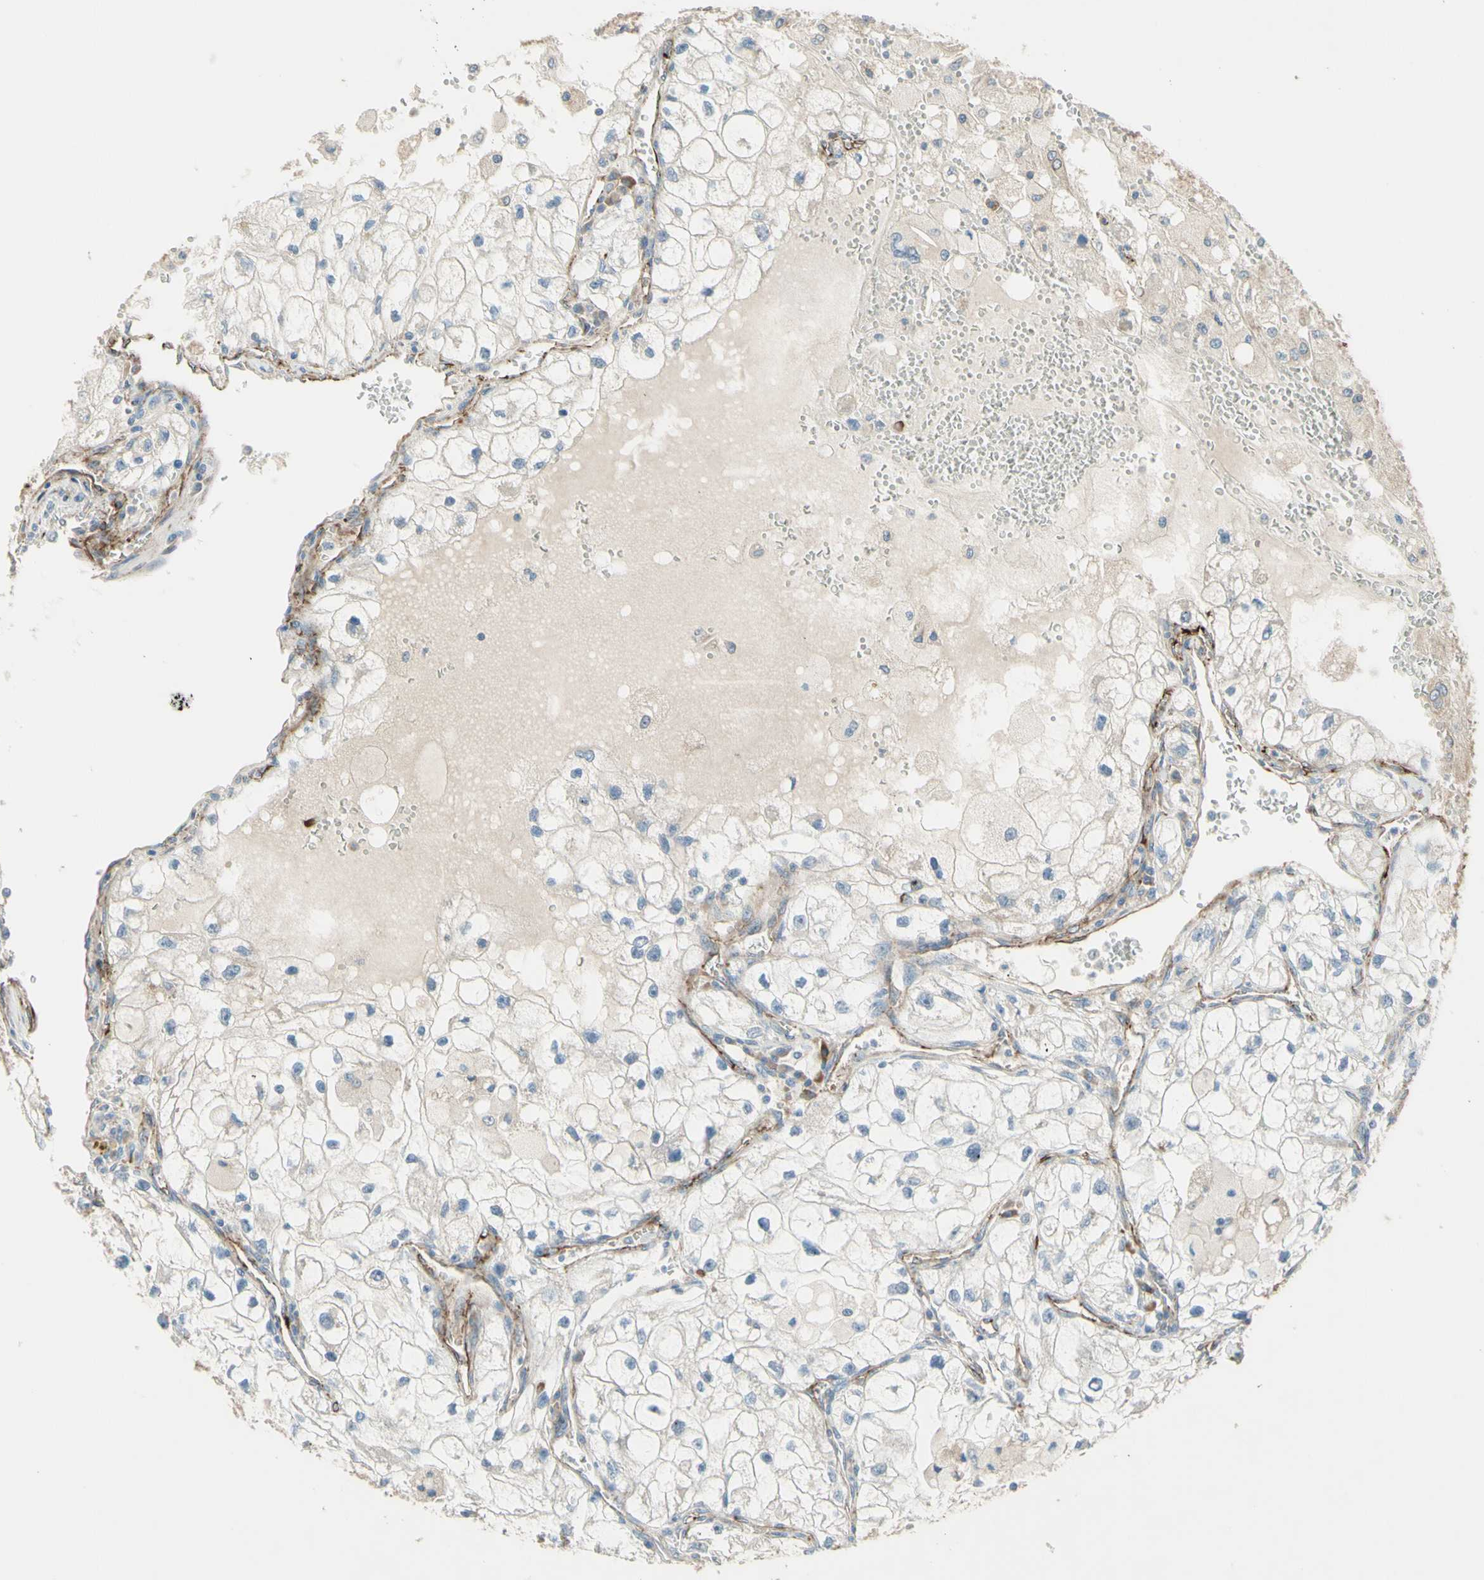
{"staining": {"intensity": "negative", "quantity": "none", "location": "none"}, "tissue": "renal cancer", "cell_type": "Tumor cells", "image_type": "cancer", "snomed": [{"axis": "morphology", "description": "Adenocarcinoma, NOS"}, {"axis": "topography", "description": "Kidney"}], "caption": "IHC of renal cancer displays no staining in tumor cells.", "gene": "TRAF2", "patient": {"sex": "female", "age": 70}}